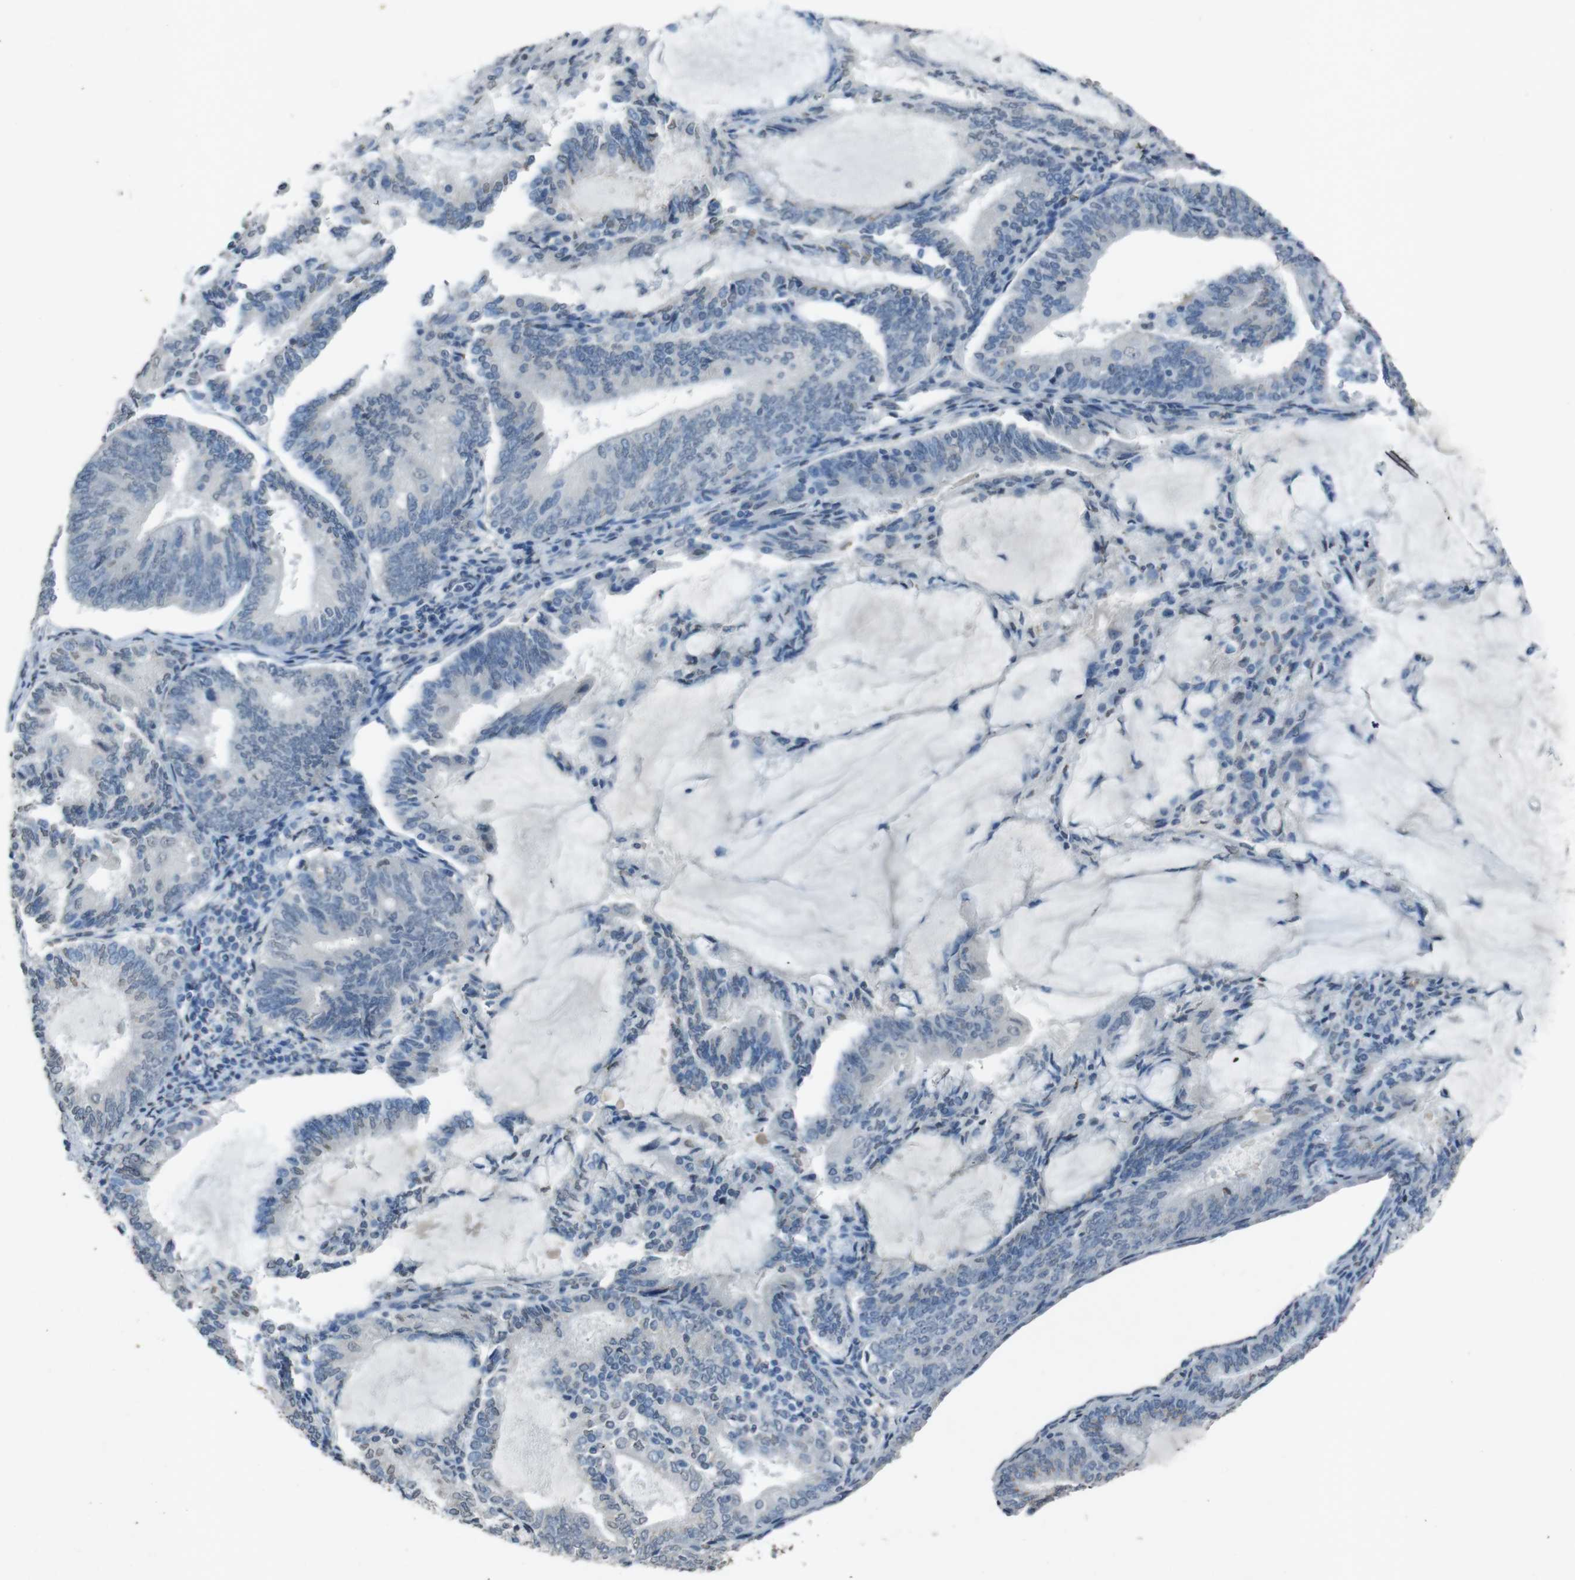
{"staining": {"intensity": "negative", "quantity": "none", "location": "none"}, "tissue": "endometrial cancer", "cell_type": "Tumor cells", "image_type": "cancer", "snomed": [{"axis": "morphology", "description": "Adenocarcinoma, NOS"}, {"axis": "topography", "description": "Endometrium"}], "caption": "Tumor cells show no significant positivity in endometrial cancer.", "gene": "STBD1", "patient": {"sex": "female", "age": 81}}